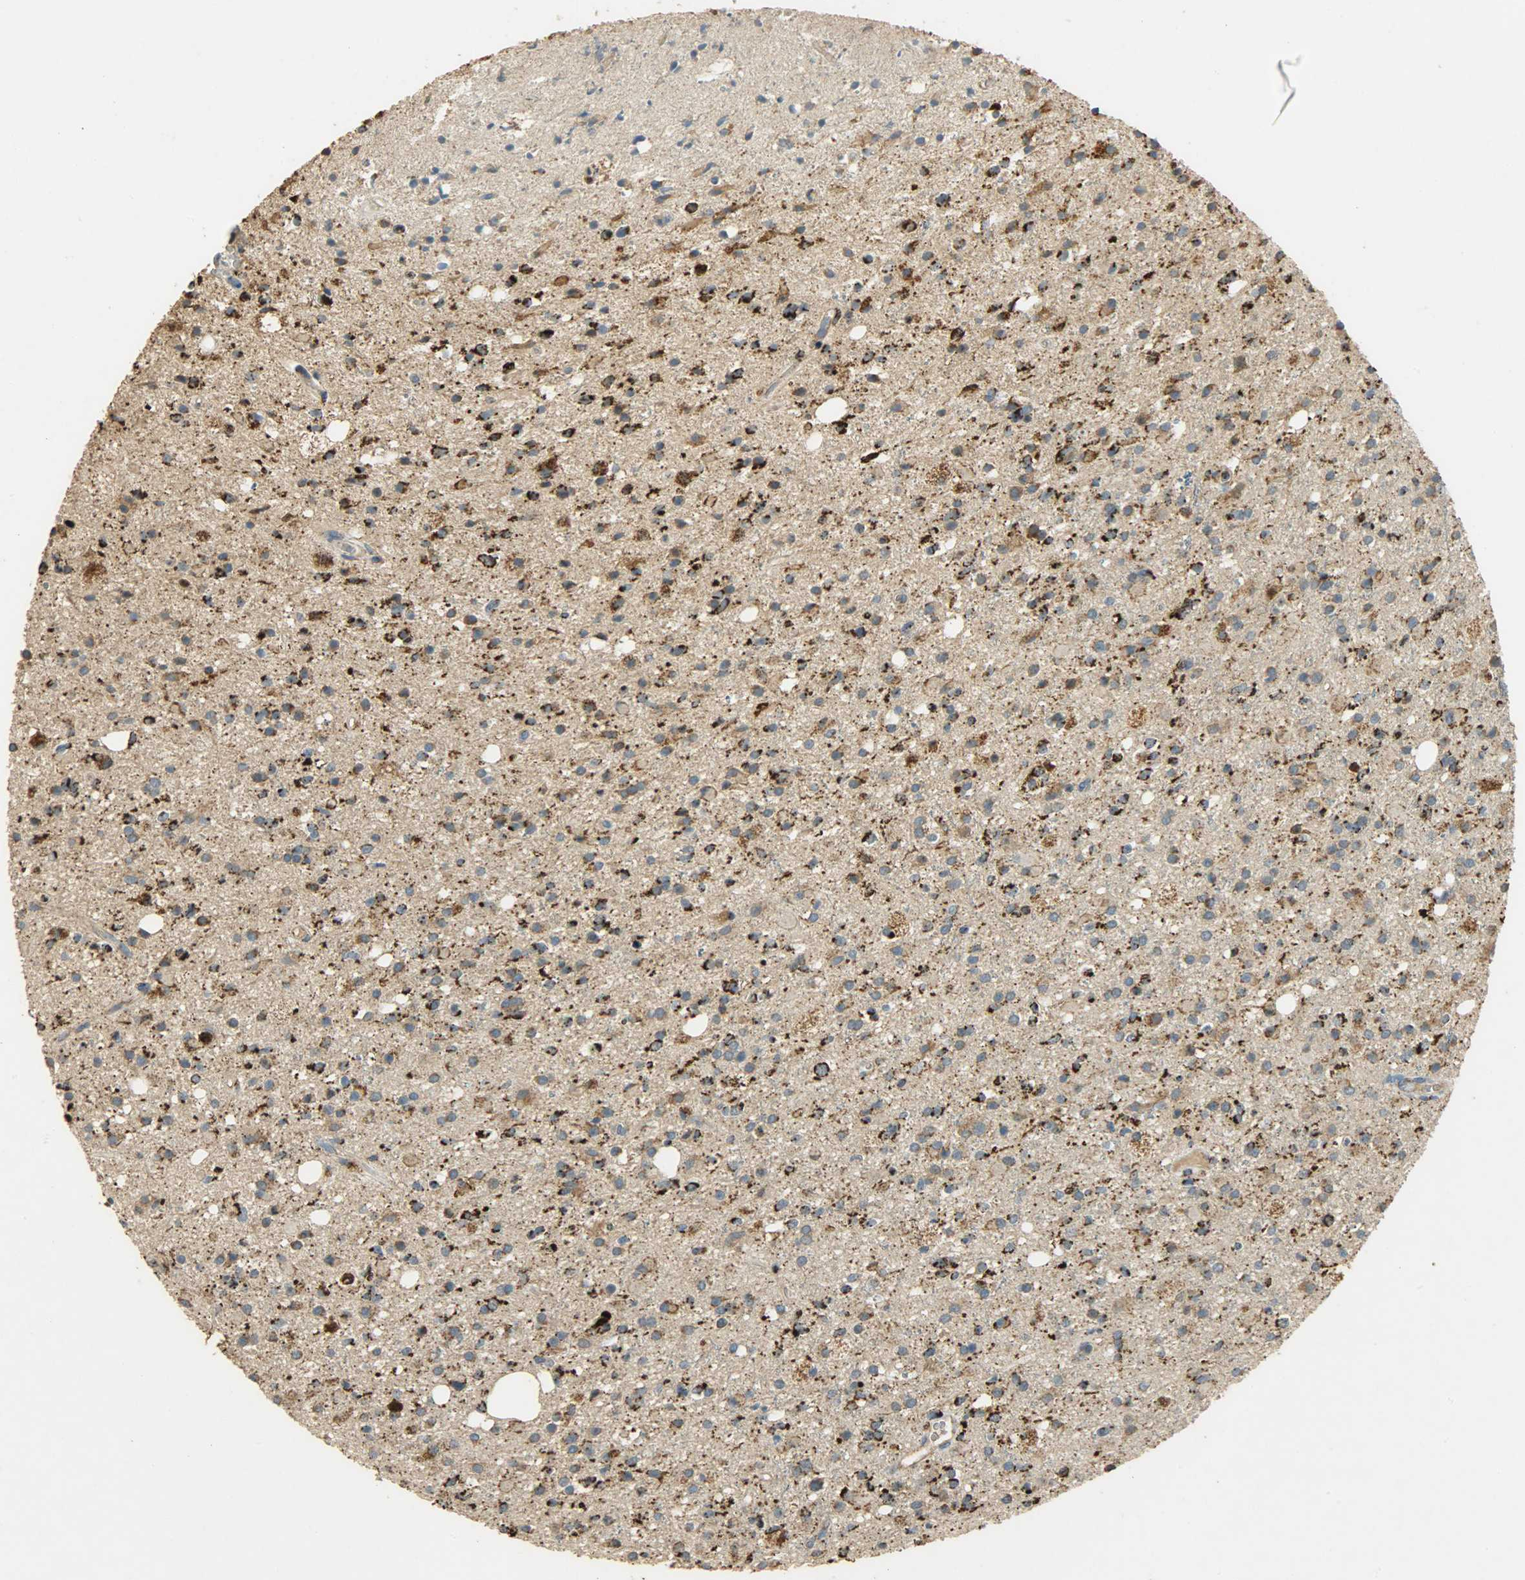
{"staining": {"intensity": "moderate", "quantity": ">75%", "location": "cytoplasmic/membranous"}, "tissue": "glioma", "cell_type": "Tumor cells", "image_type": "cancer", "snomed": [{"axis": "morphology", "description": "Glioma, malignant, High grade"}, {"axis": "topography", "description": "Brain"}], "caption": "A micrograph showing moderate cytoplasmic/membranous staining in about >75% of tumor cells in glioma, as visualized by brown immunohistochemical staining.", "gene": "HDHD5", "patient": {"sex": "male", "age": 33}}